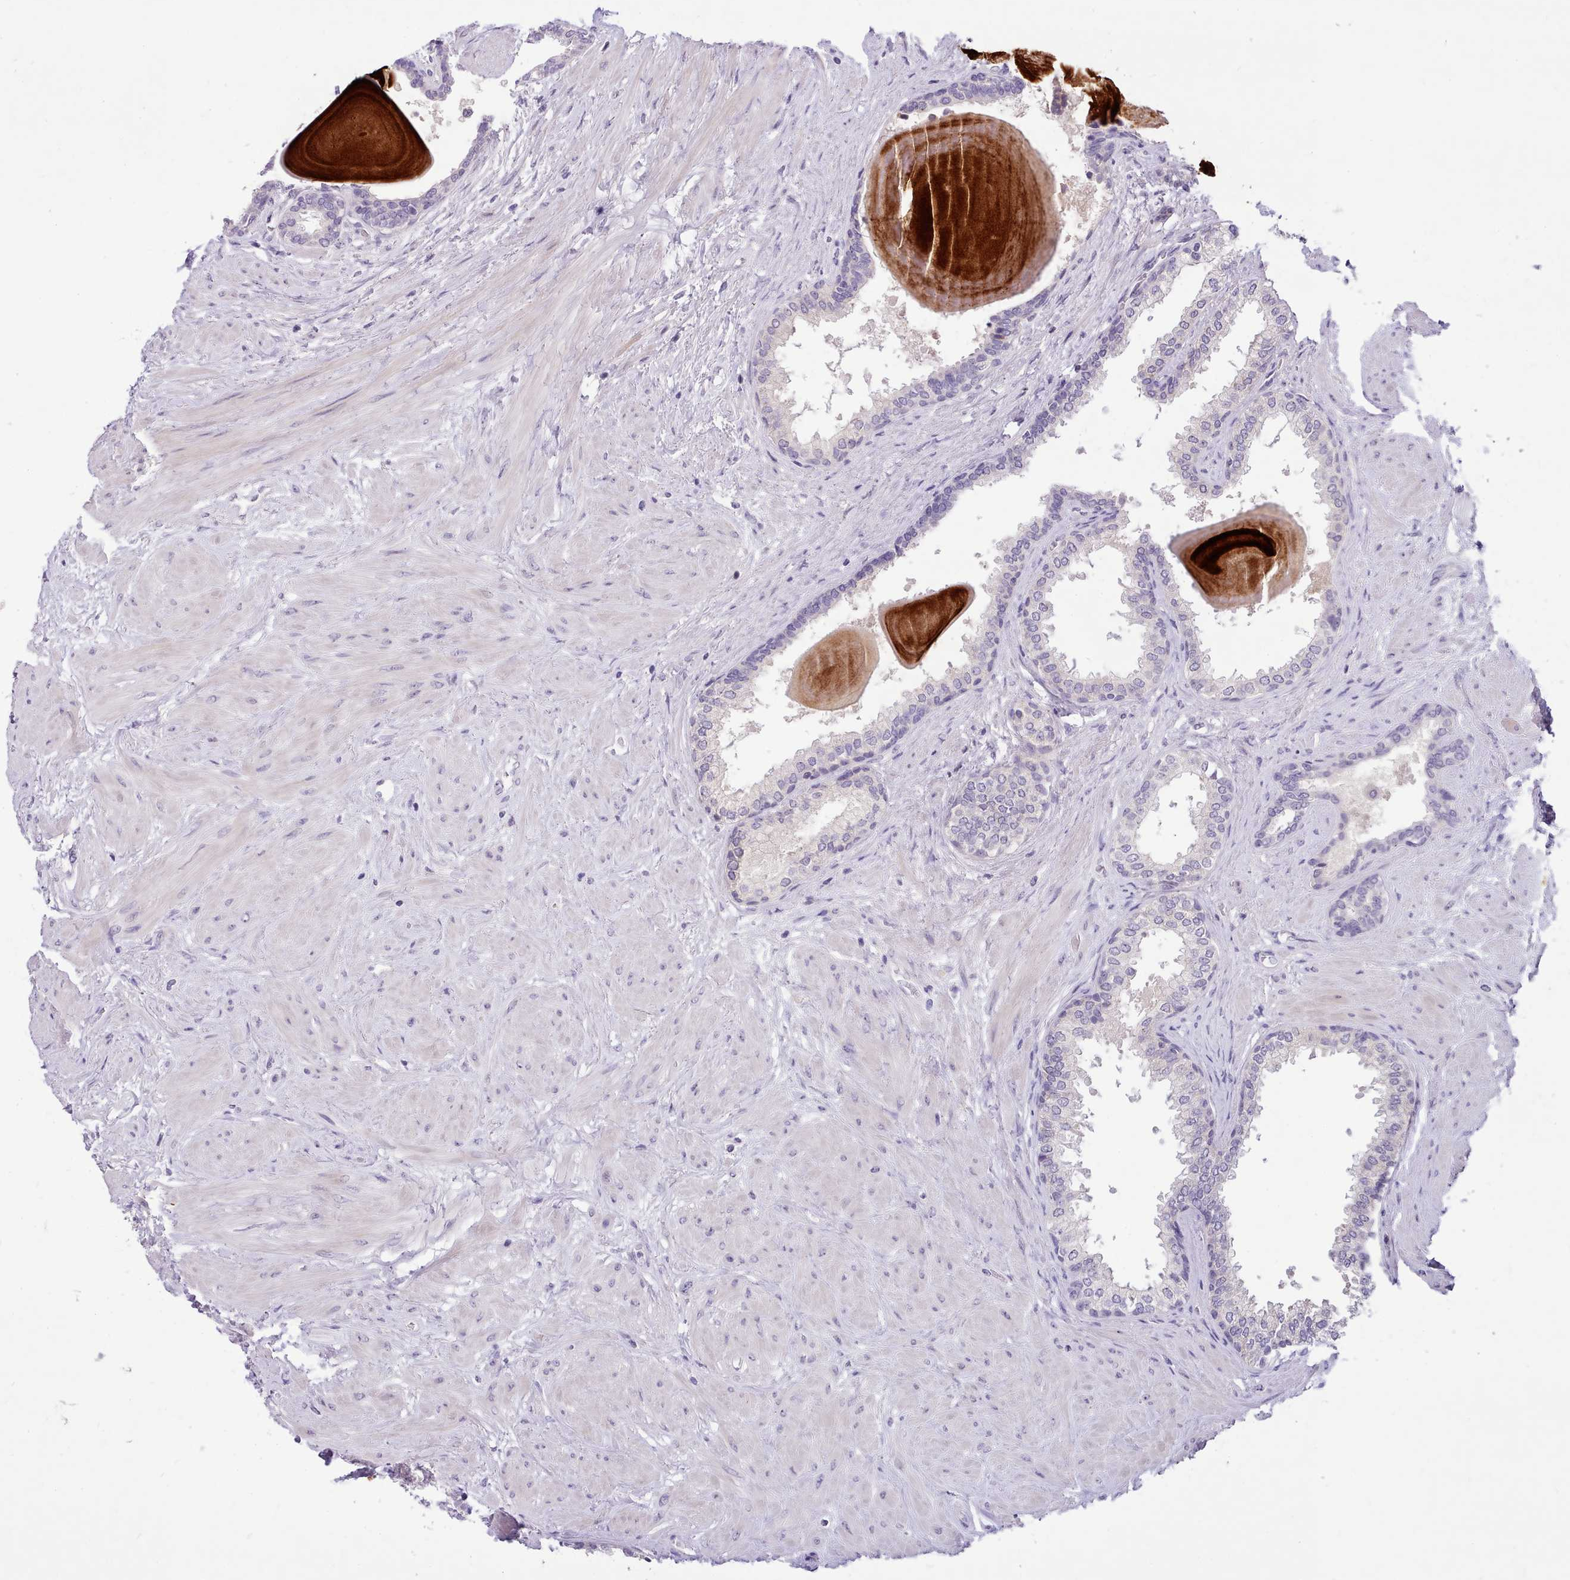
{"staining": {"intensity": "negative", "quantity": "none", "location": "none"}, "tissue": "prostate", "cell_type": "Glandular cells", "image_type": "normal", "snomed": [{"axis": "morphology", "description": "Normal tissue, NOS"}, {"axis": "topography", "description": "Prostate"}], "caption": "DAB immunohistochemical staining of unremarkable human prostate demonstrates no significant expression in glandular cells. (Brightfield microscopy of DAB (3,3'-diaminobenzidine) immunohistochemistry (IHC) at high magnification).", "gene": "FAM83E", "patient": {"sex": "male", "age": 48}}